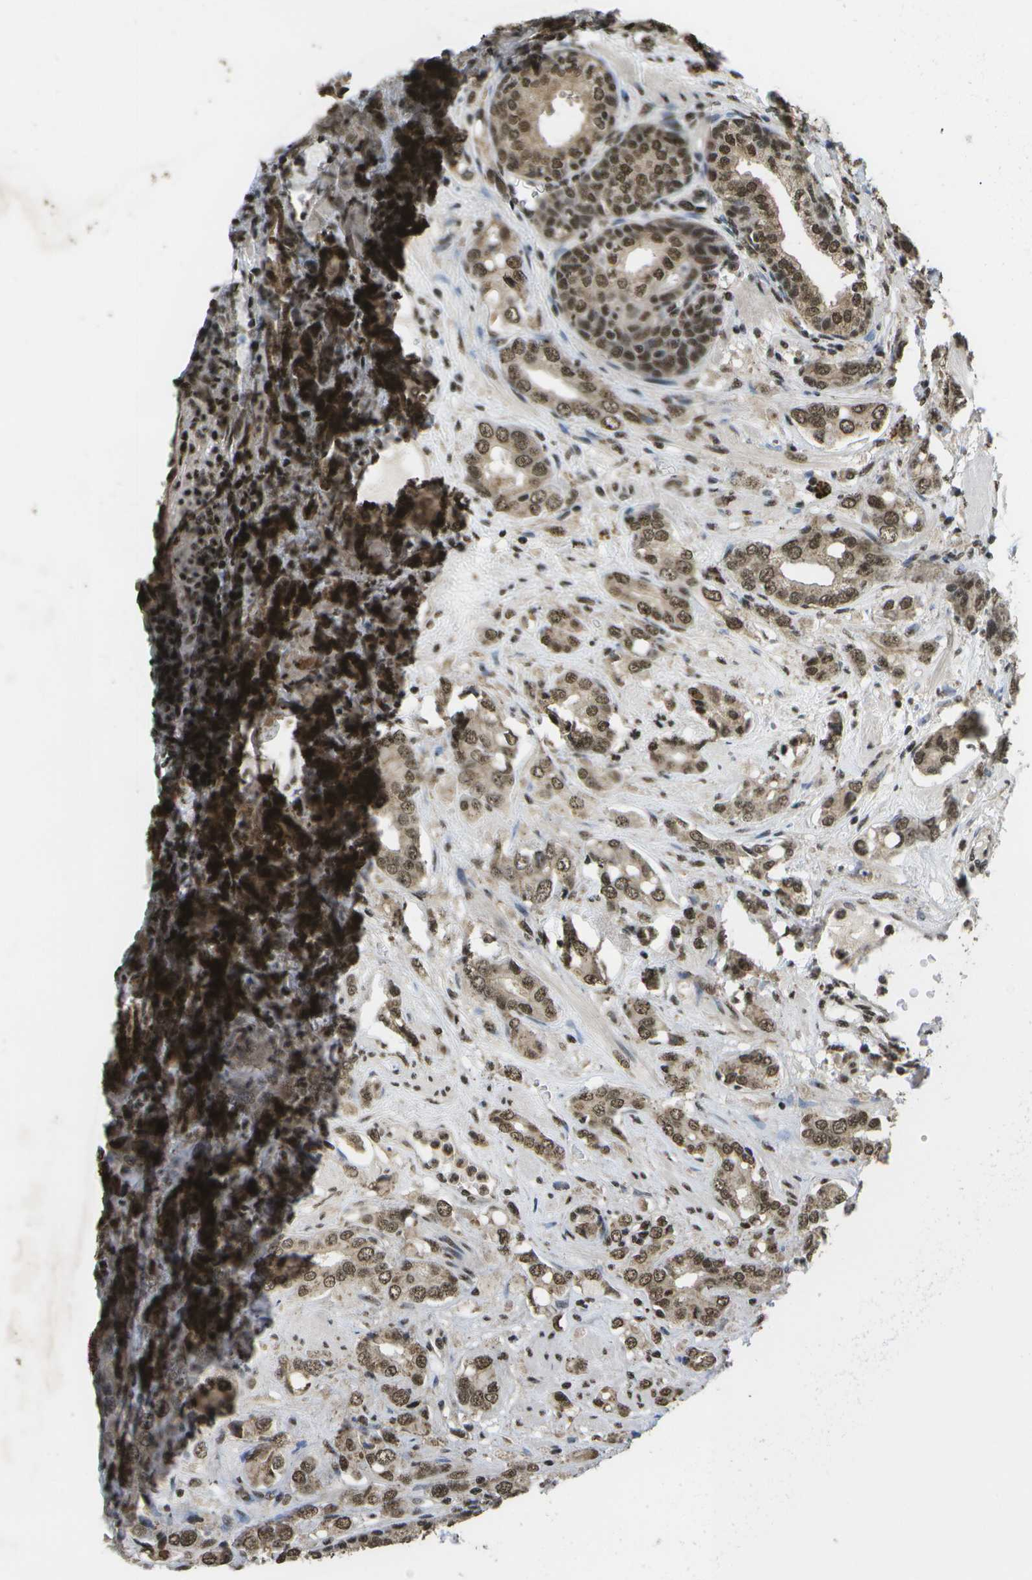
{"staining": {"intensity": "moderate", "quantity": ">75%", "location": "nuclear"}, "tissue": "prostate cancer", "cell_type": "Tumor cells", "image_type": "cancer", "snomed": [{"axis": "morphology", "description": "Adenocarcinoma, High grade"}, {"axis": "topography", "description": "Prostate"}], "caption": "A medium amount of moderate nuclear positivity is identified in about >75% of tumor cells in prostate cancer tissue.", "gene": "SPEN", "patient": {"sex": "male", "age": 64}}